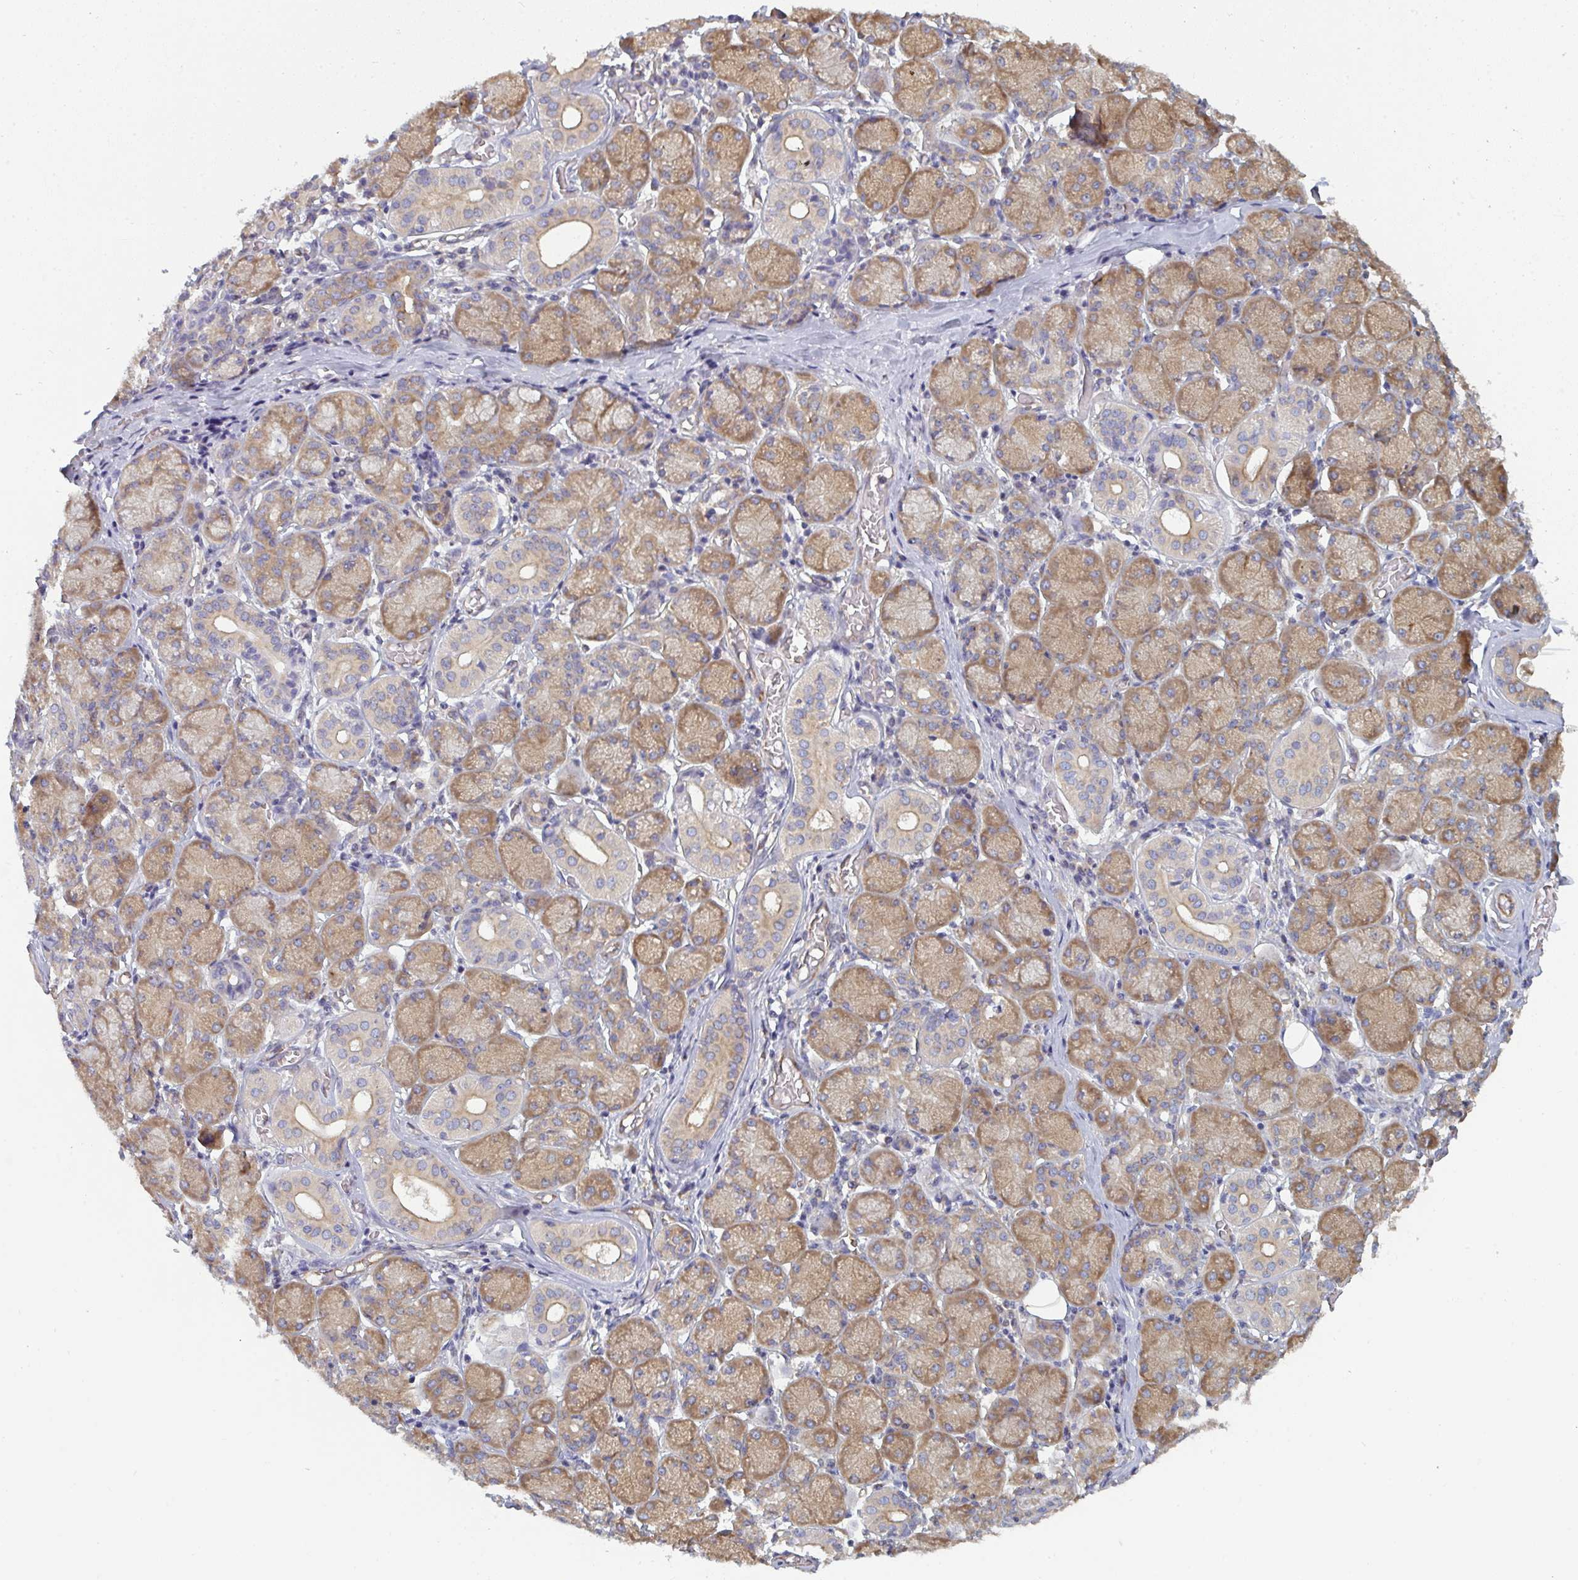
{"staining": {"intensity": "moderate", "quantity": ">75%", "location": "cytoplasmic/membranous"}, "tissue": "salivary gland", "cell_type": "Glandular cells", "image_type": "normal", "snomed": [{"axis": "morphology", "description": "Normal tissue, NOS"}, {"axis": "topography", "description": "Salivary gland"}], "caption": "Immunohistochemistry (DAB) staining of benign human salivary gland exhibits moderate cytoplasmic/membranous protein positivity in about >75% of glandular cells.", "gene": "DYNC1I2", "patient": {"sex": "female", "age": 24}}